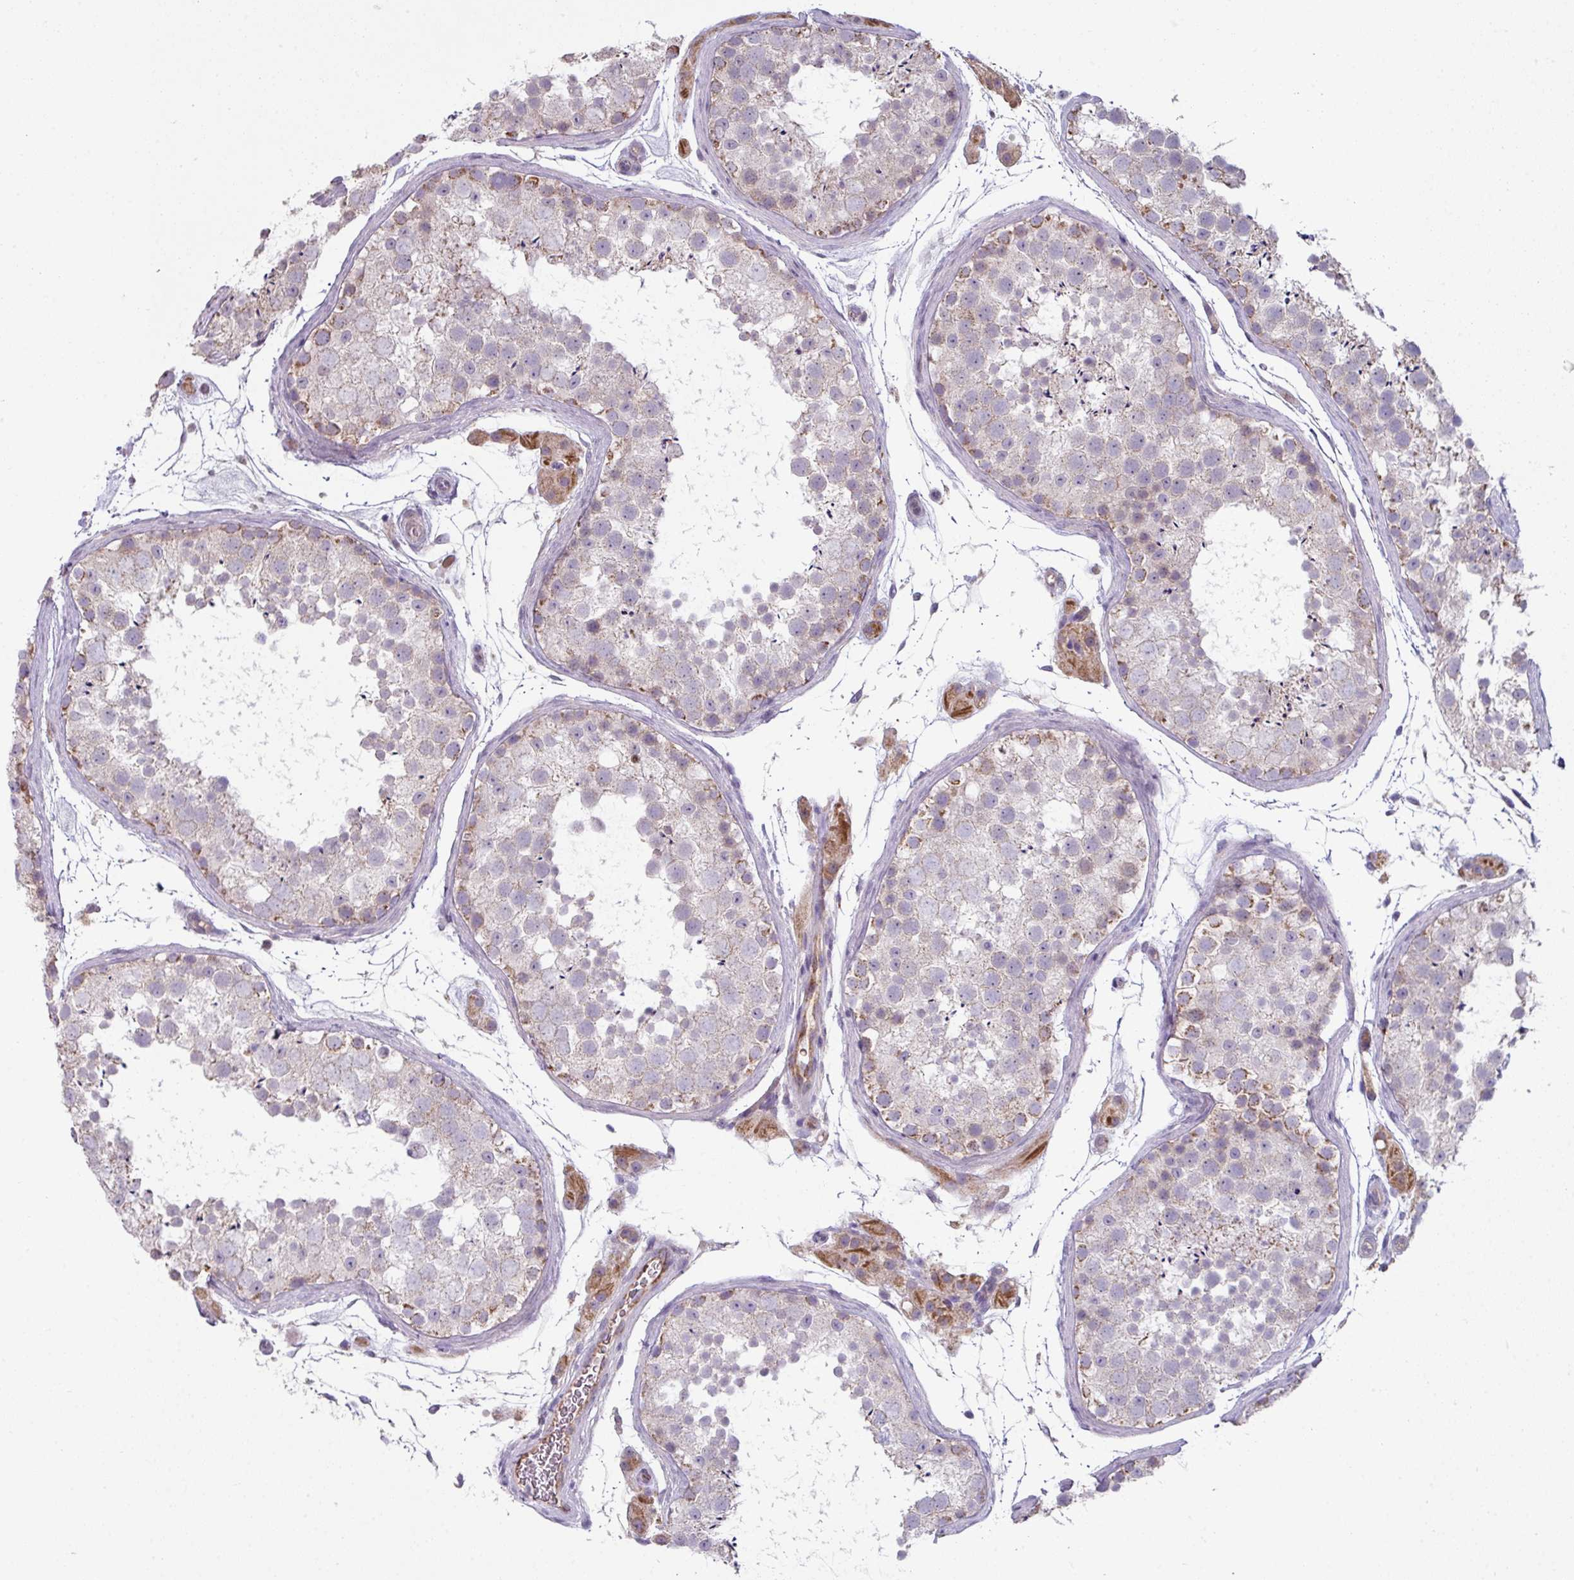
{"staining": {"intensity": "moderate", "quantity": "<25%", "location": "cytoplasmic/membranous"}, "tissue": "testis", "cell_type": "Cells in seminiferous ducts", "image_type": "normal", "snomed": [{"axis": "morphology", "description": "Normal tissue, NOS"}, {"axis": "topography", "description": "Testis"}], "caption": "Unremarkable testis was stained to show a protein in brown. There is low levels of moderate cytoplasmic/membranous expression in about <25% of cells in seminiferous ducts. The staining is performed using DAB brown chromogen to label protein expression. The nuclei are counter-stained blue using hematoxylin.", "gene": "LRRC9", "patient": {"sex": "male", "age": 41}}